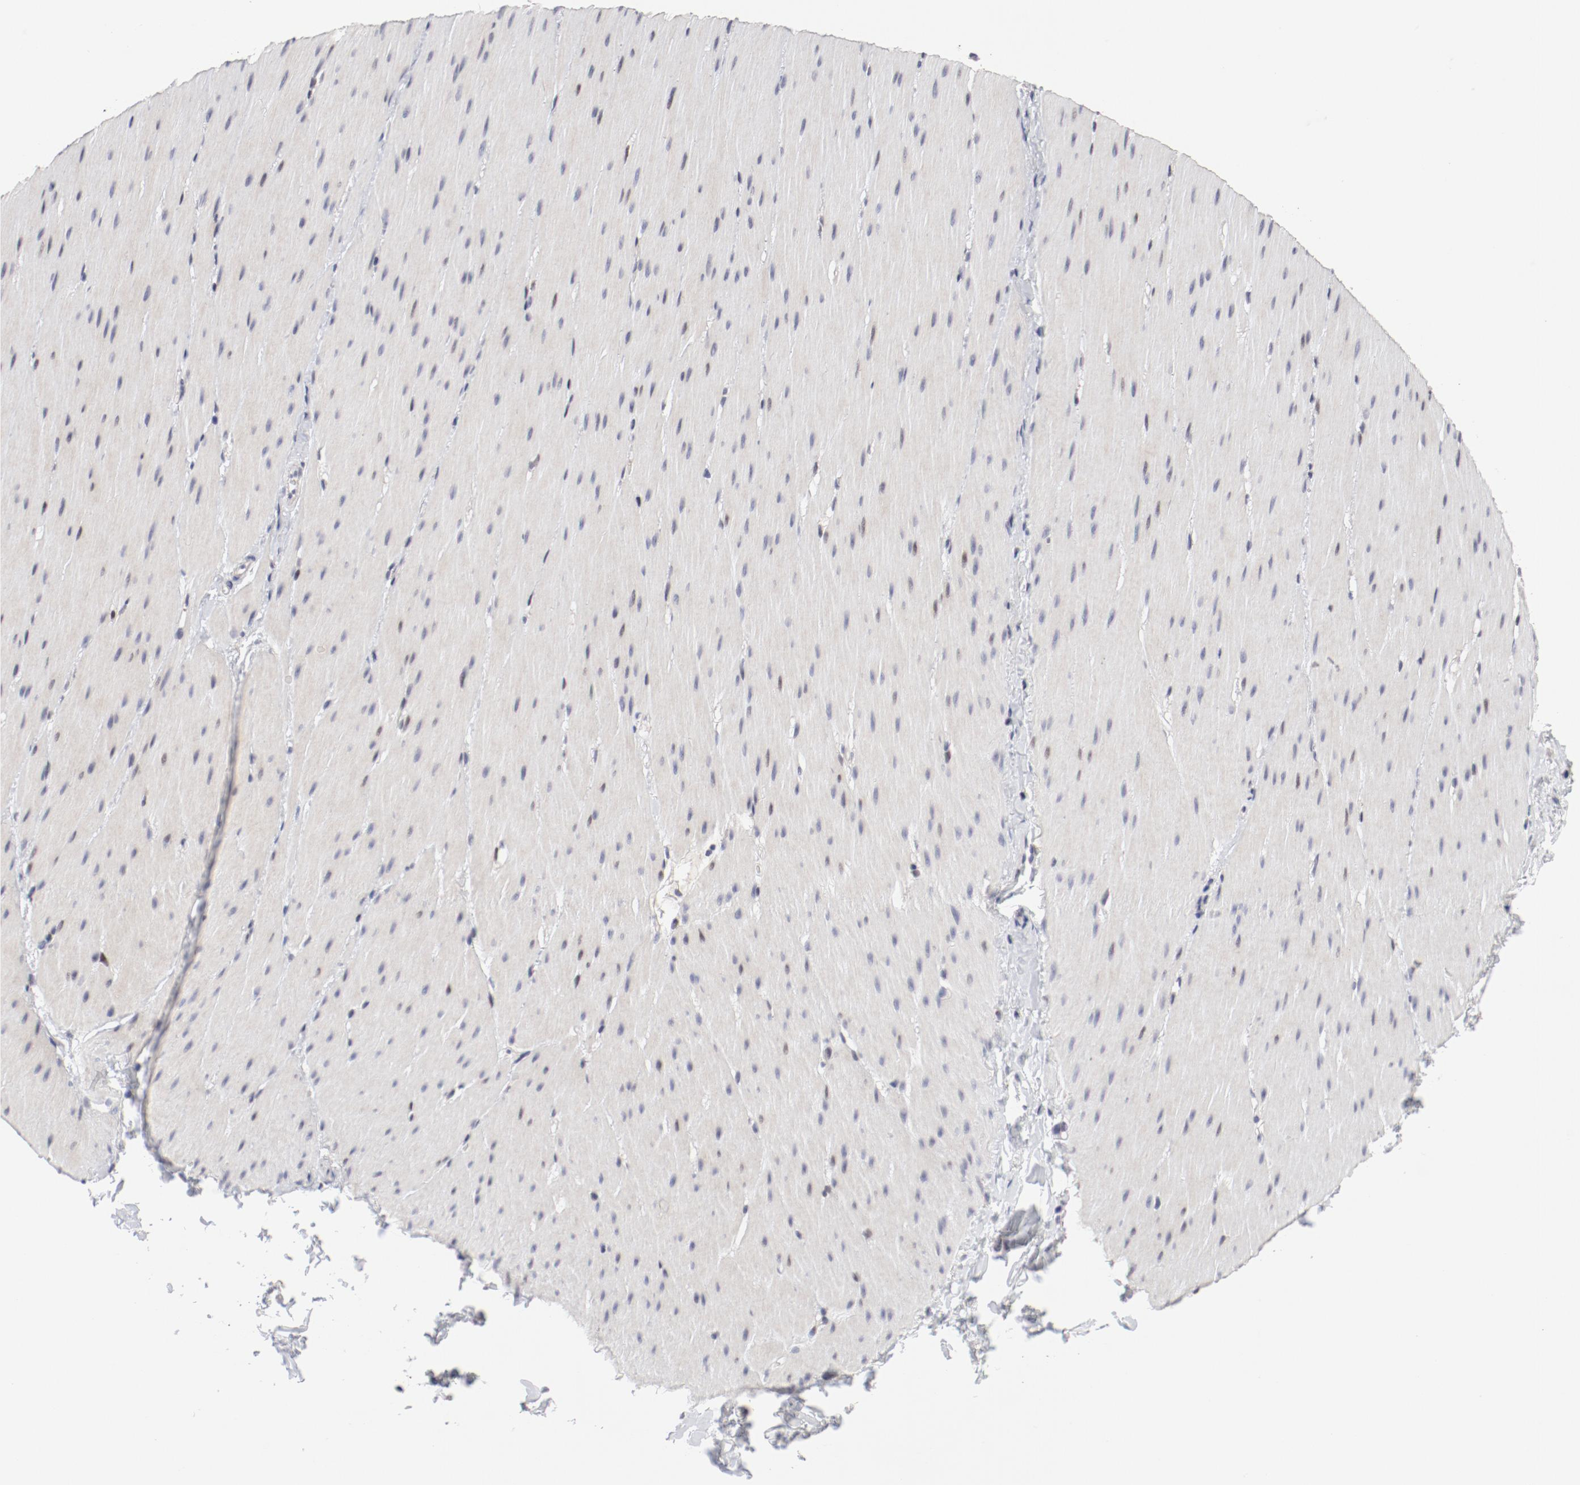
{"staining": {"intensity": "moderate", "quantity": ">75%", "location": "cytoplasmic/membranous"}, "tissue": "smooth muscle", "cell_type": "Smooth muscle cells", "image_type": "normal", "snomed": [{"axis": "morphology", "description": "Normal tissue, NOS"}, {"axis": "topography", "description": "Smooth muscle"}, {"axis": "topography", "description": "Colon"}], "caption": "Human smooth muscle stained with a brown dye reveals moderate cytoplasmic/membranous positive positivity in about >75% of smooth muscle cells.", "gene": "FSCB", "patient": {"sex": "male", "age": 67}}